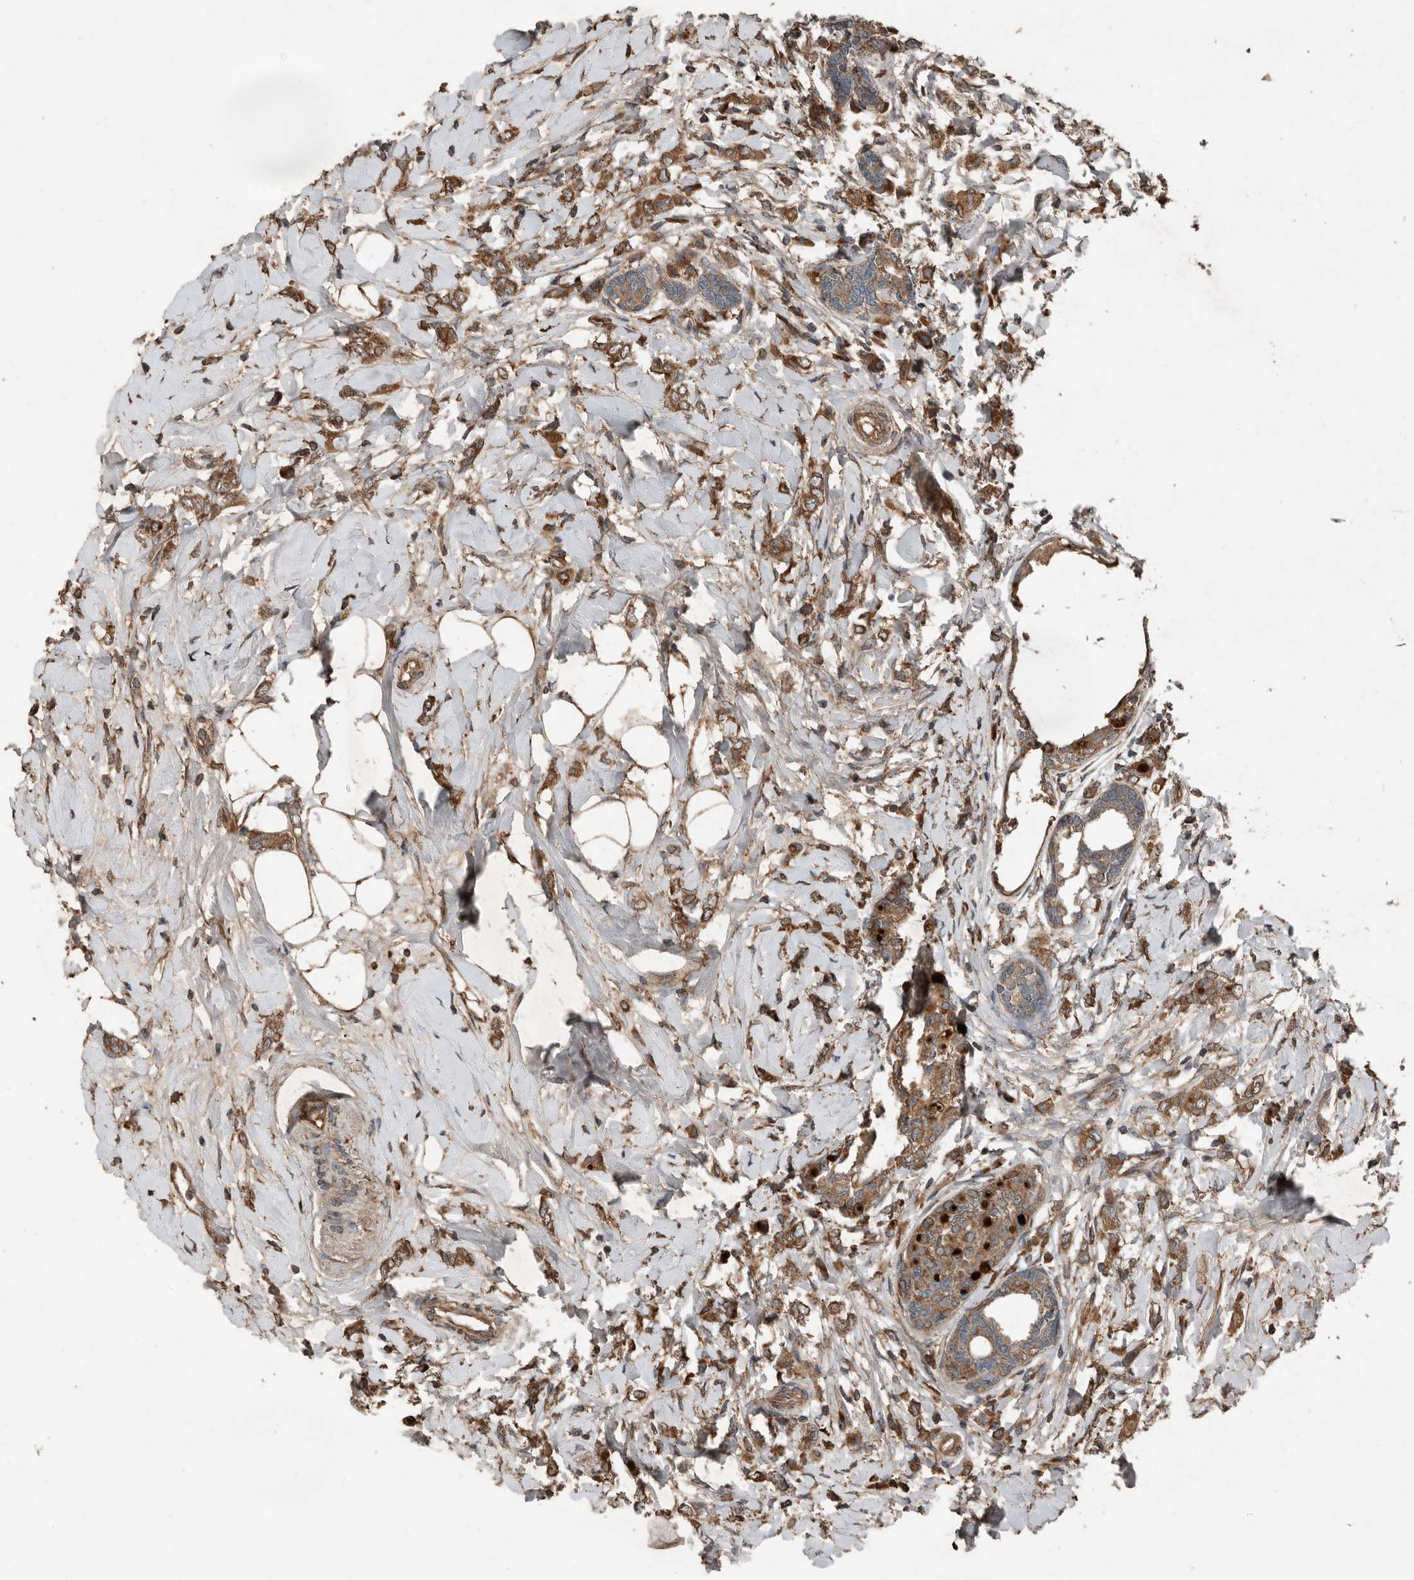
{"staining": {"intensity": "moderate", "quantity": ">75%", "location": "cytoplasmic/membranous"}, "tissue": "breast cancer", "cell_type": "Tumor cells", "image_type": "cancer", "snomed": [{"axis": "morphology", "description": "Normal tissue, NOS"}, {"axis": "morphology", "description": "Lobular carcinoma"}, {"axis": "topography", "description": "Breast"}], "caption": "This image exhibits breast lobular carcinoma stained with IHC to label a protein in brown. The cytoplasmic/membranous of tumor cells show moderate positivity for the protein. Nuclei are counter-stained blue.", "gene": "RNF207", "patient": {"sex": "female", "age": 47}}